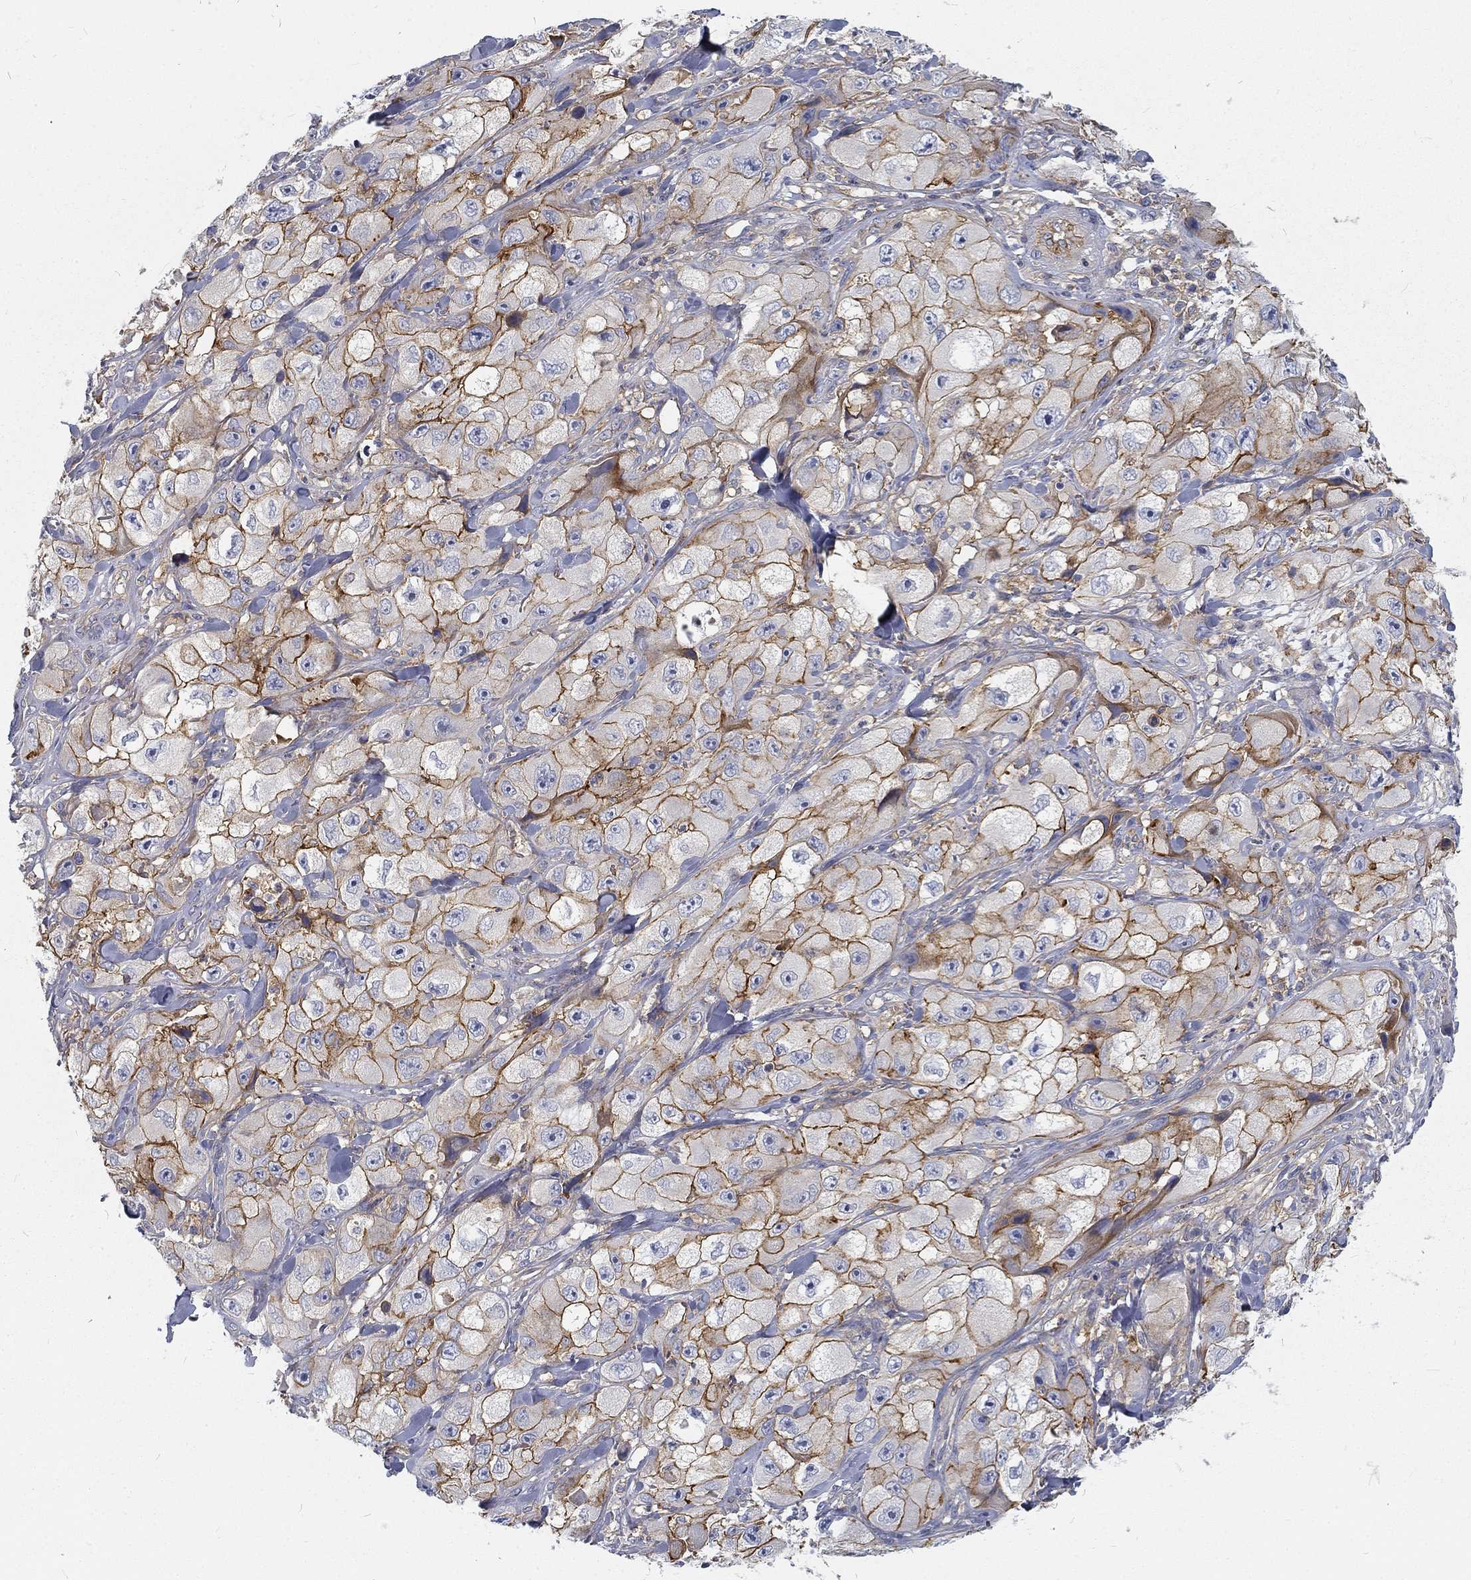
{"staining": {"intensity": "strong", "quantity": ">75%", "location": "cytoplasmic/membranous"}, "tissue": "skin cancer", "cell_type": "Tumor cells", "image_type": "cancer", "snomed": [{"axis": "morphology", "description": "Squamous cell carcinoma, NOS"}, {"axis": "topography", "description": "Skin"}, {"axis": "topography", "description": "Subcutis"}], "caption": "This is an image of IHC staining of skin cancer, which shows strong expression in the cytoplasmic/membranous of tumor cells.", "gene": "MTMR11", "patient": {"sex": "male", "age": 73}}